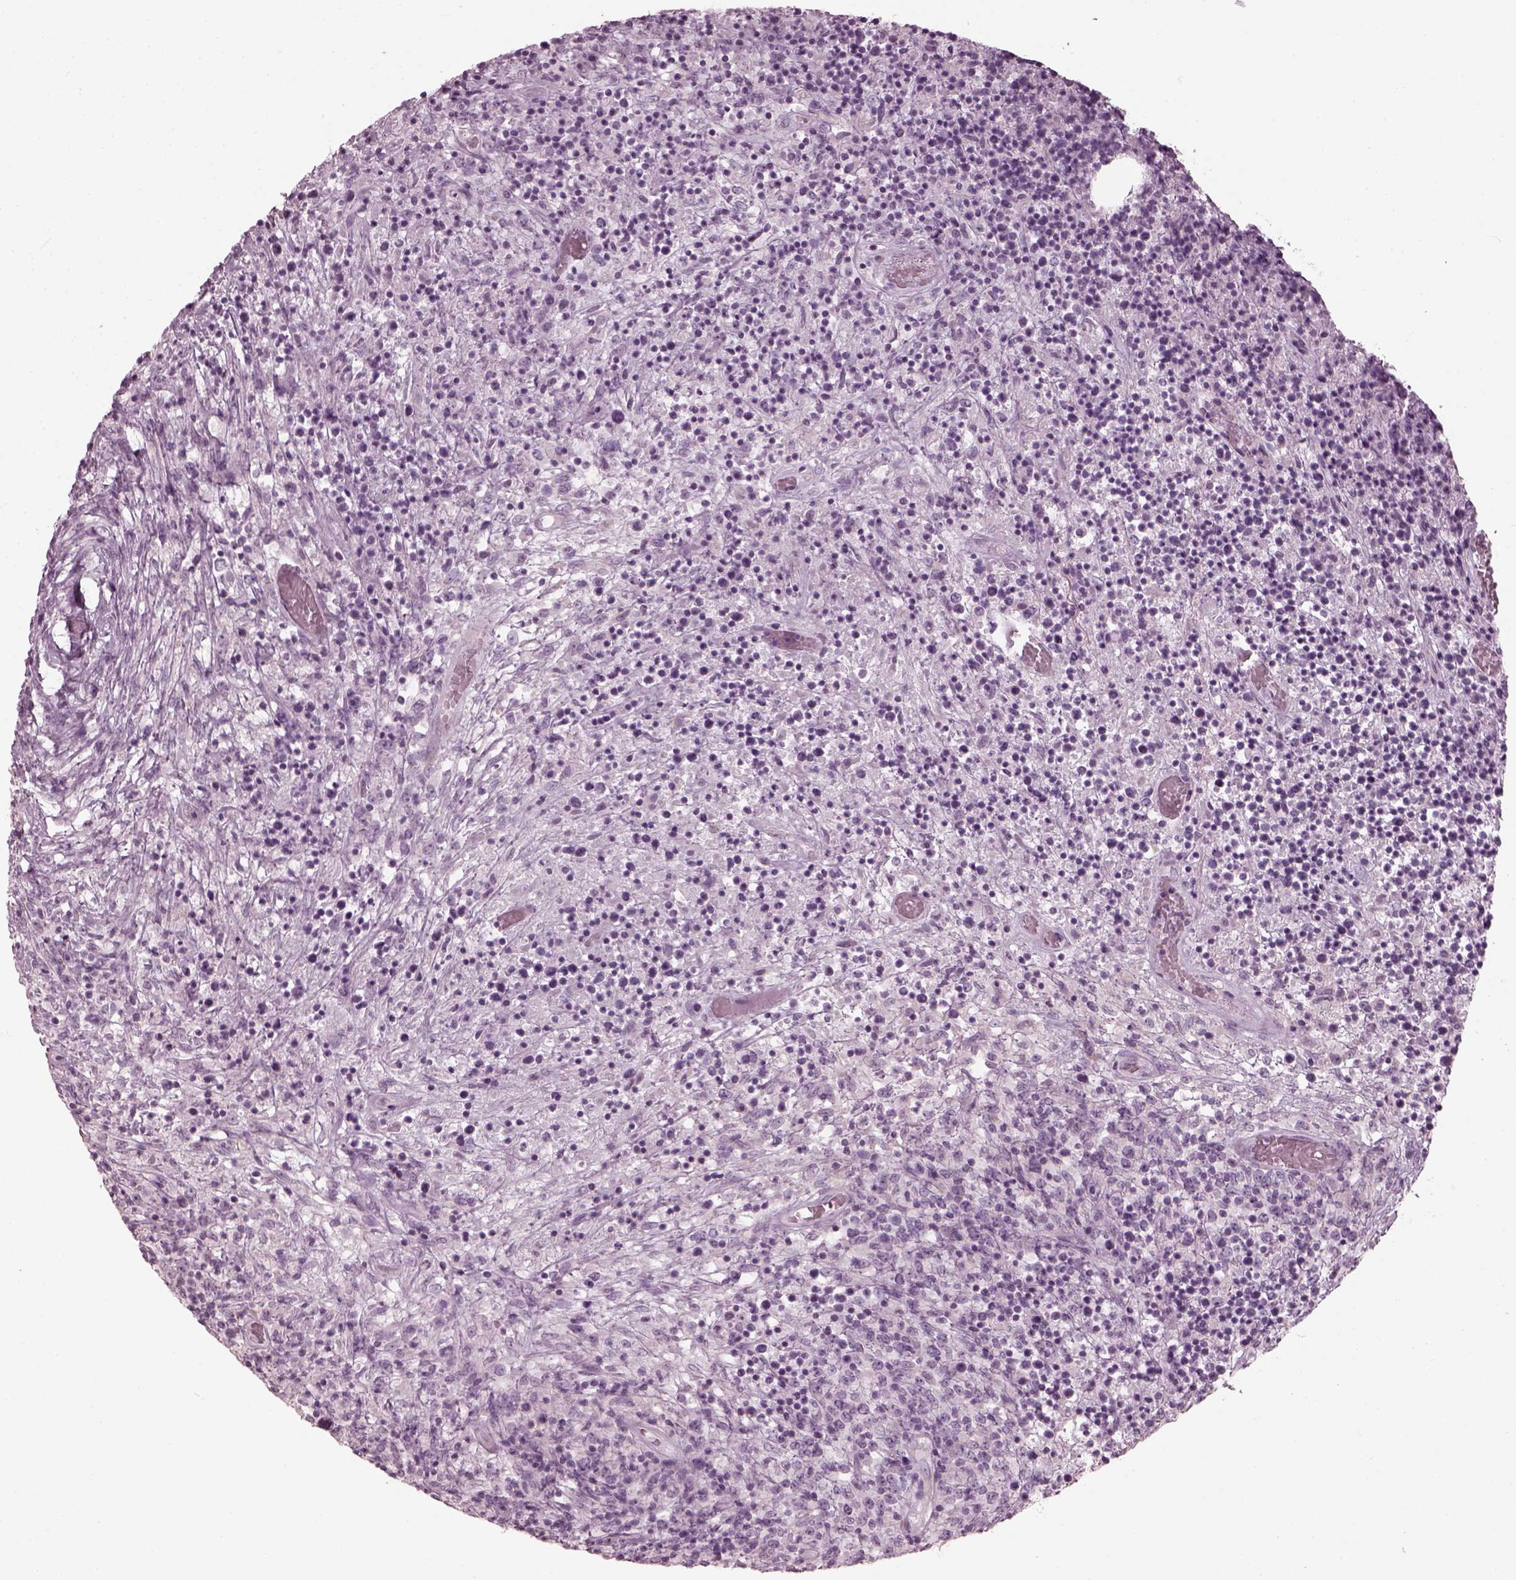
{"staining": {"intensity": "negative", "quantity": "none", "location": "none"}, "tissue": "lymphoma", "cell_type": "Tumor cells", "image_type": "cancer", "snomed": [{"axis": "morphology", "description": "Malignant lymphoma, non-Hodgkin's type, High grade"}, {"axis": "topography", "description": "Lung"}], "caption": "Immunohistochemistry (IHC) image of high-grade malignant lymphoma, non-Hodgkin's type stained for a protein (brown), which demonstrates no positivity in tumor cells. The staining was performed using DAB to visualize the protein expression in brown, while the nuclei were stained in blue with hematoxylin (Magnification: 20x).", "gene": "SAXO2", "patient": {"sex": "male", "age": 79}}